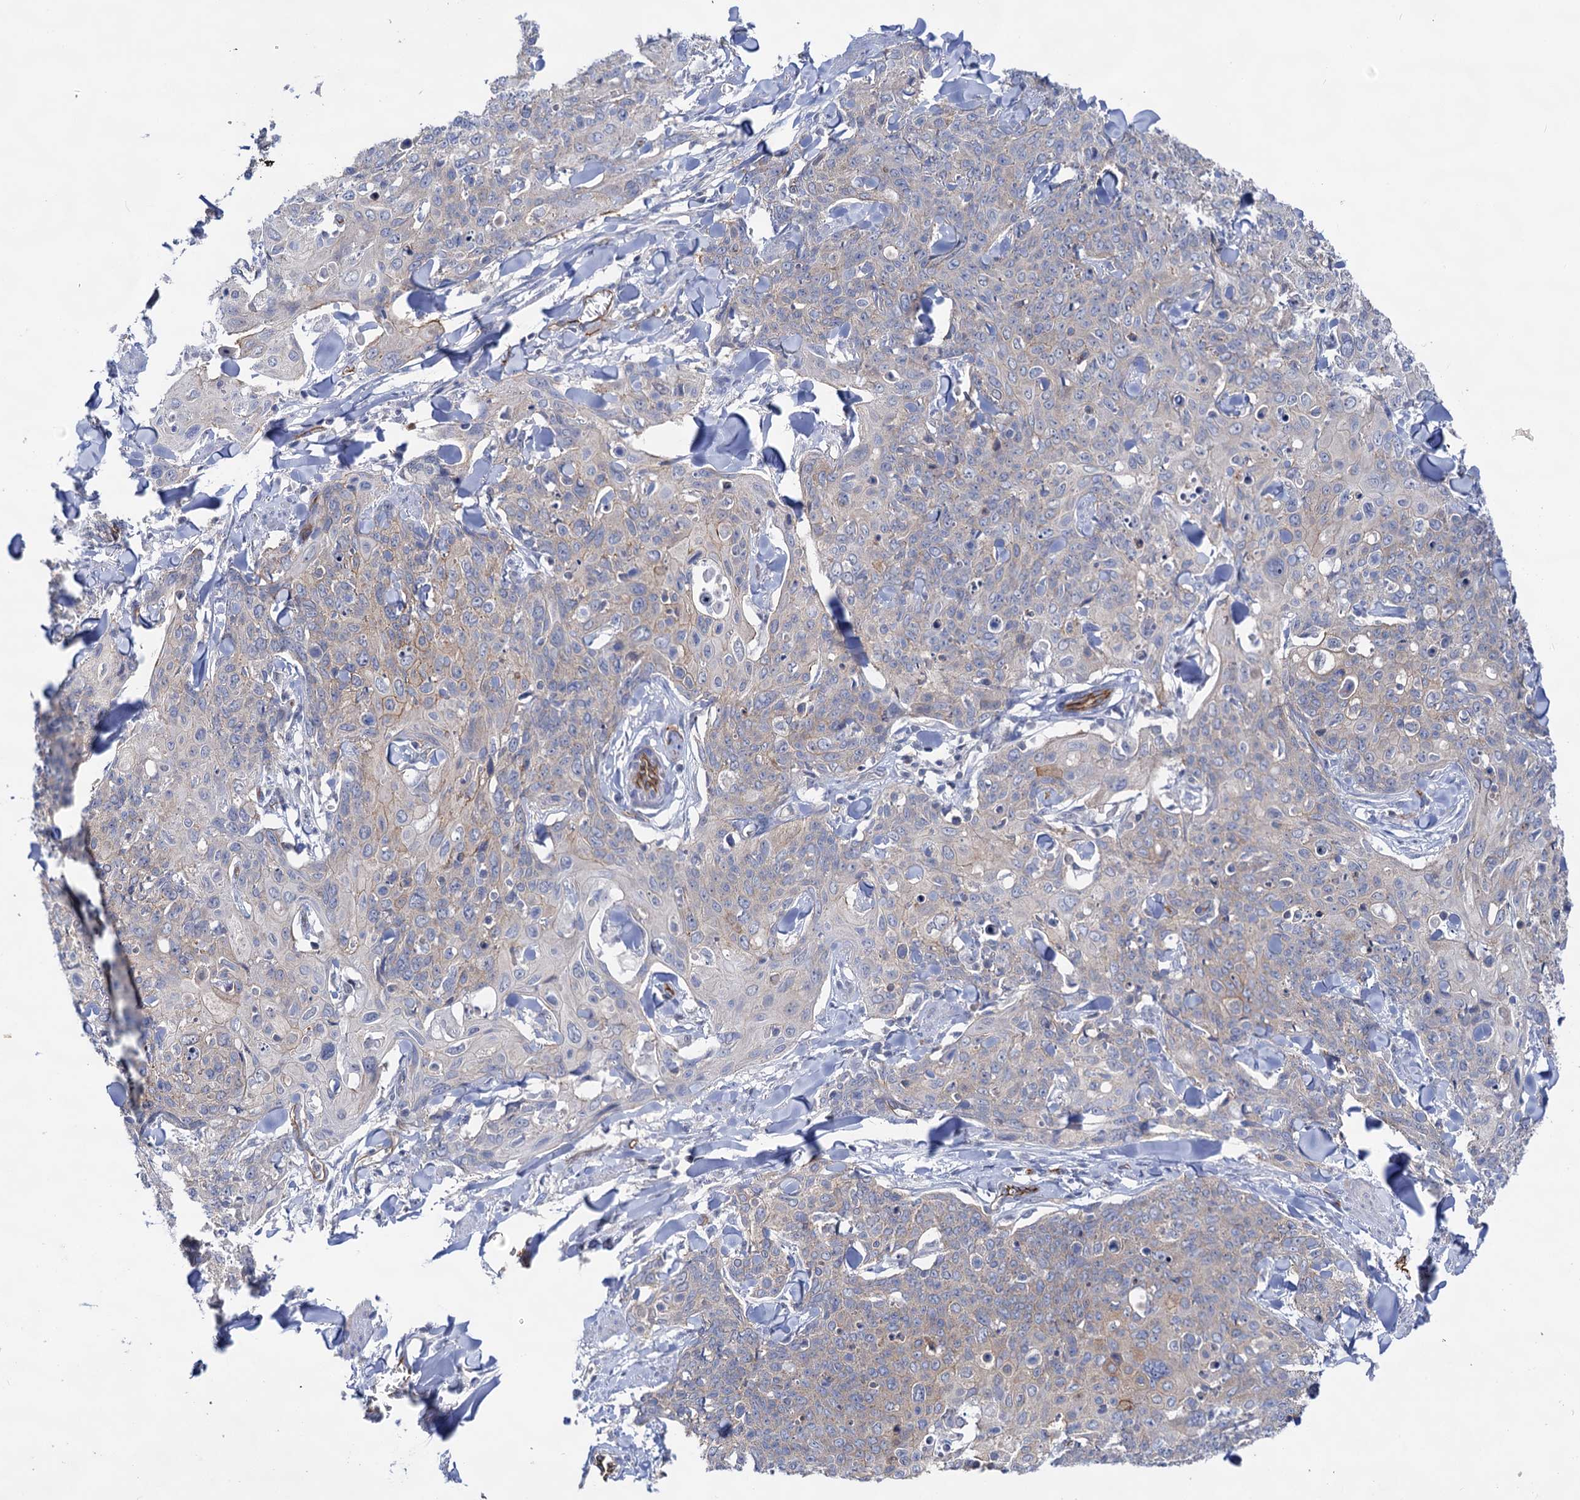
{"staining": {"intensity": "weak", "quantity": "<25%", "location": "cytoplasmic/membranous"}, "tissue": "skin cancer", "cell_type": "Tumor cells", "image_type": "cancer", "snomed": [{"axis": "morphology", "description": "Squamous cell carcinoma, NOS"}, {"axis": "topography", "description": "Skin"}, {"axis": "topography", "description": "Vulva"}], "caption": "Tumor cells show no significant staining in skin cancer (squamous cell carcinoma).", "gene": "ABLIM1", "patient": {"sex": "female", "age": 85}}